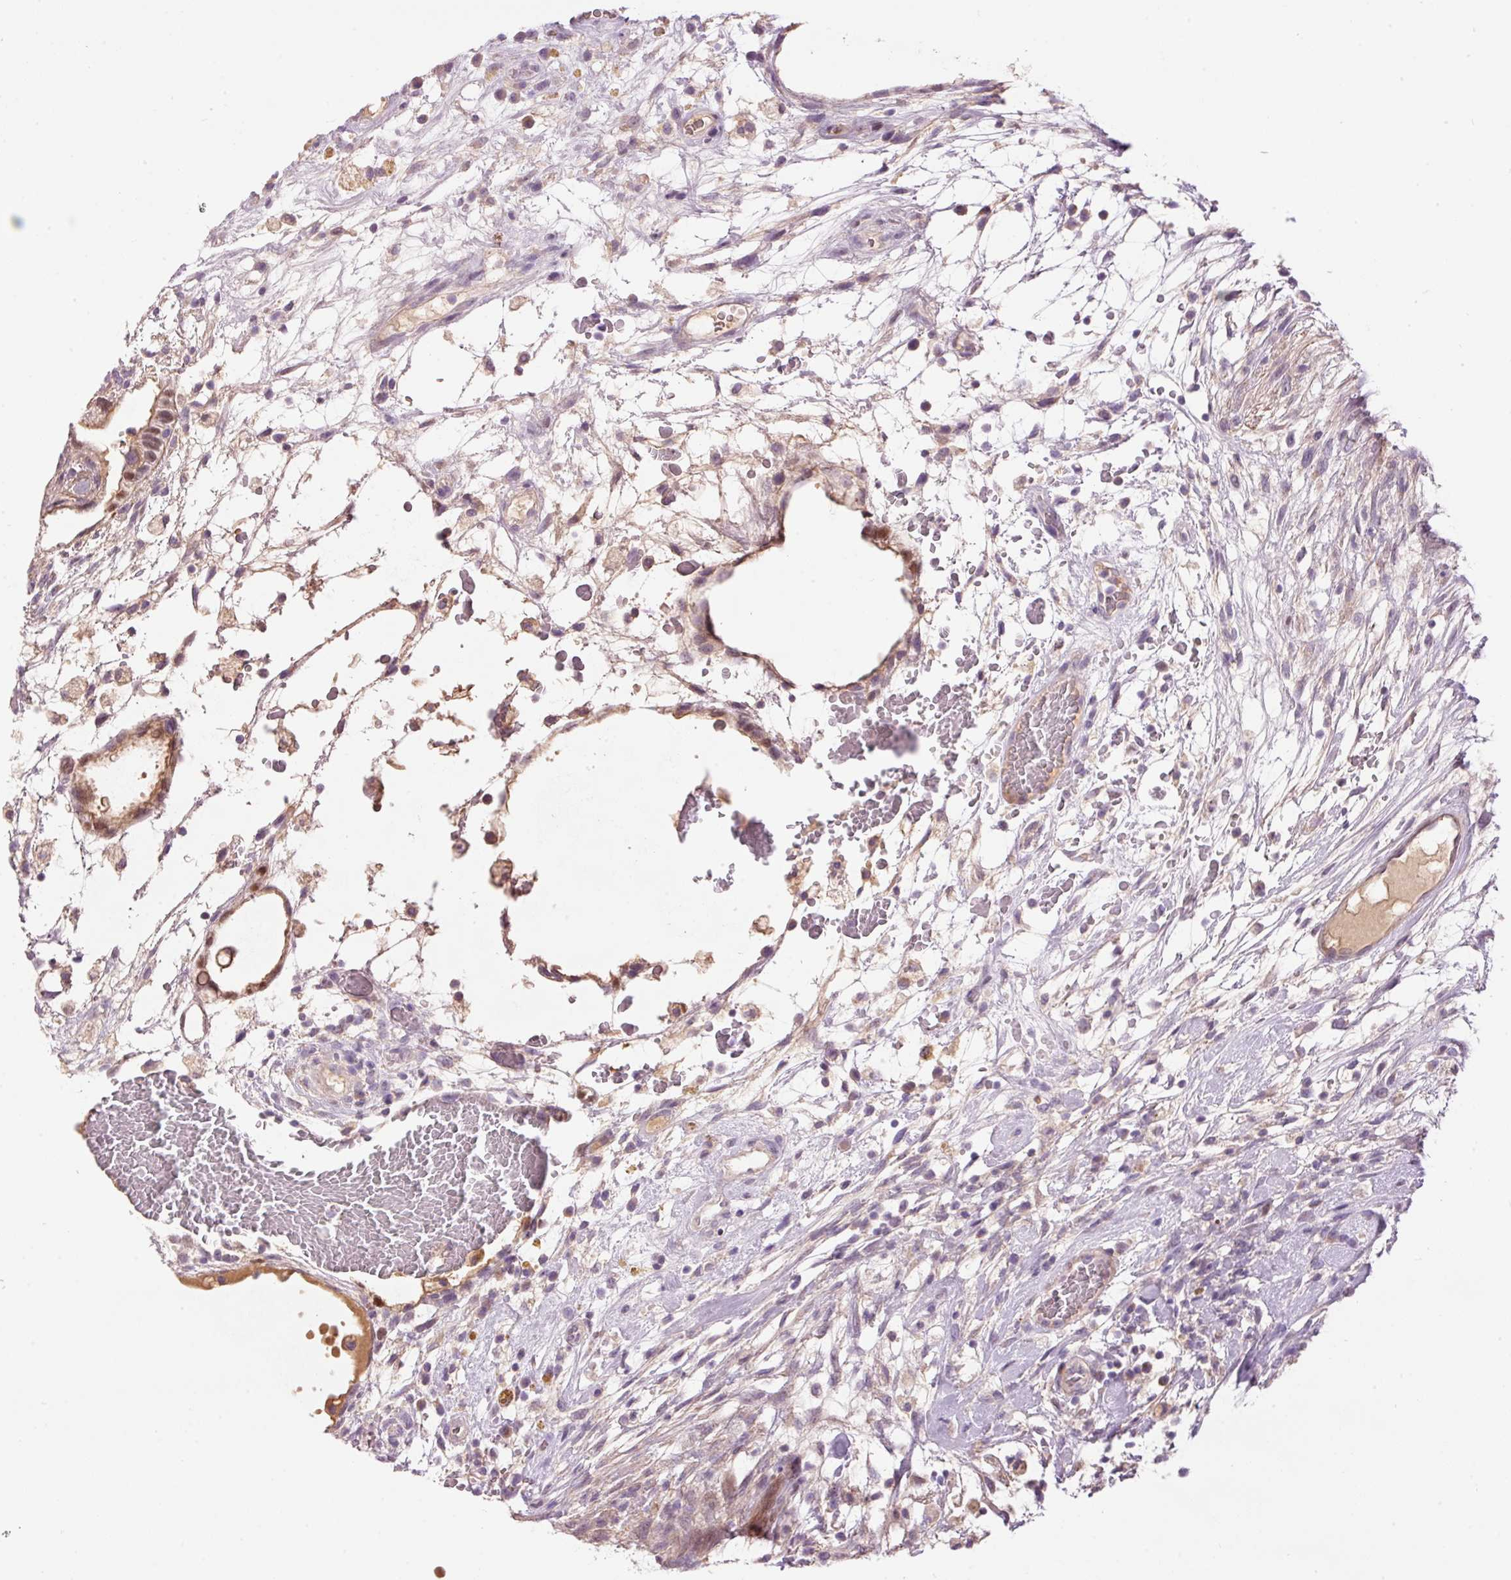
{"staining": {"intensity": "moderate", "quantity": "25%-75%", "location": "nuclear"}, "tissue": "testis cancer", "cell_type": "Tumor cells", "image_type": "cancer", "snomed": [{"axis": "morphology", "description": "Carcinoma, Embryonal, NOS"}, {"axis": "topography", "description": "Testis"}], "caption": "About 25%-75% of tumor cells in human testis cancer display moderate nuclear protein positivity as visualized by brown immunohistochemical staining.", "gene": "HNF1A", "patient": {"sex": "male", "age": 32}}